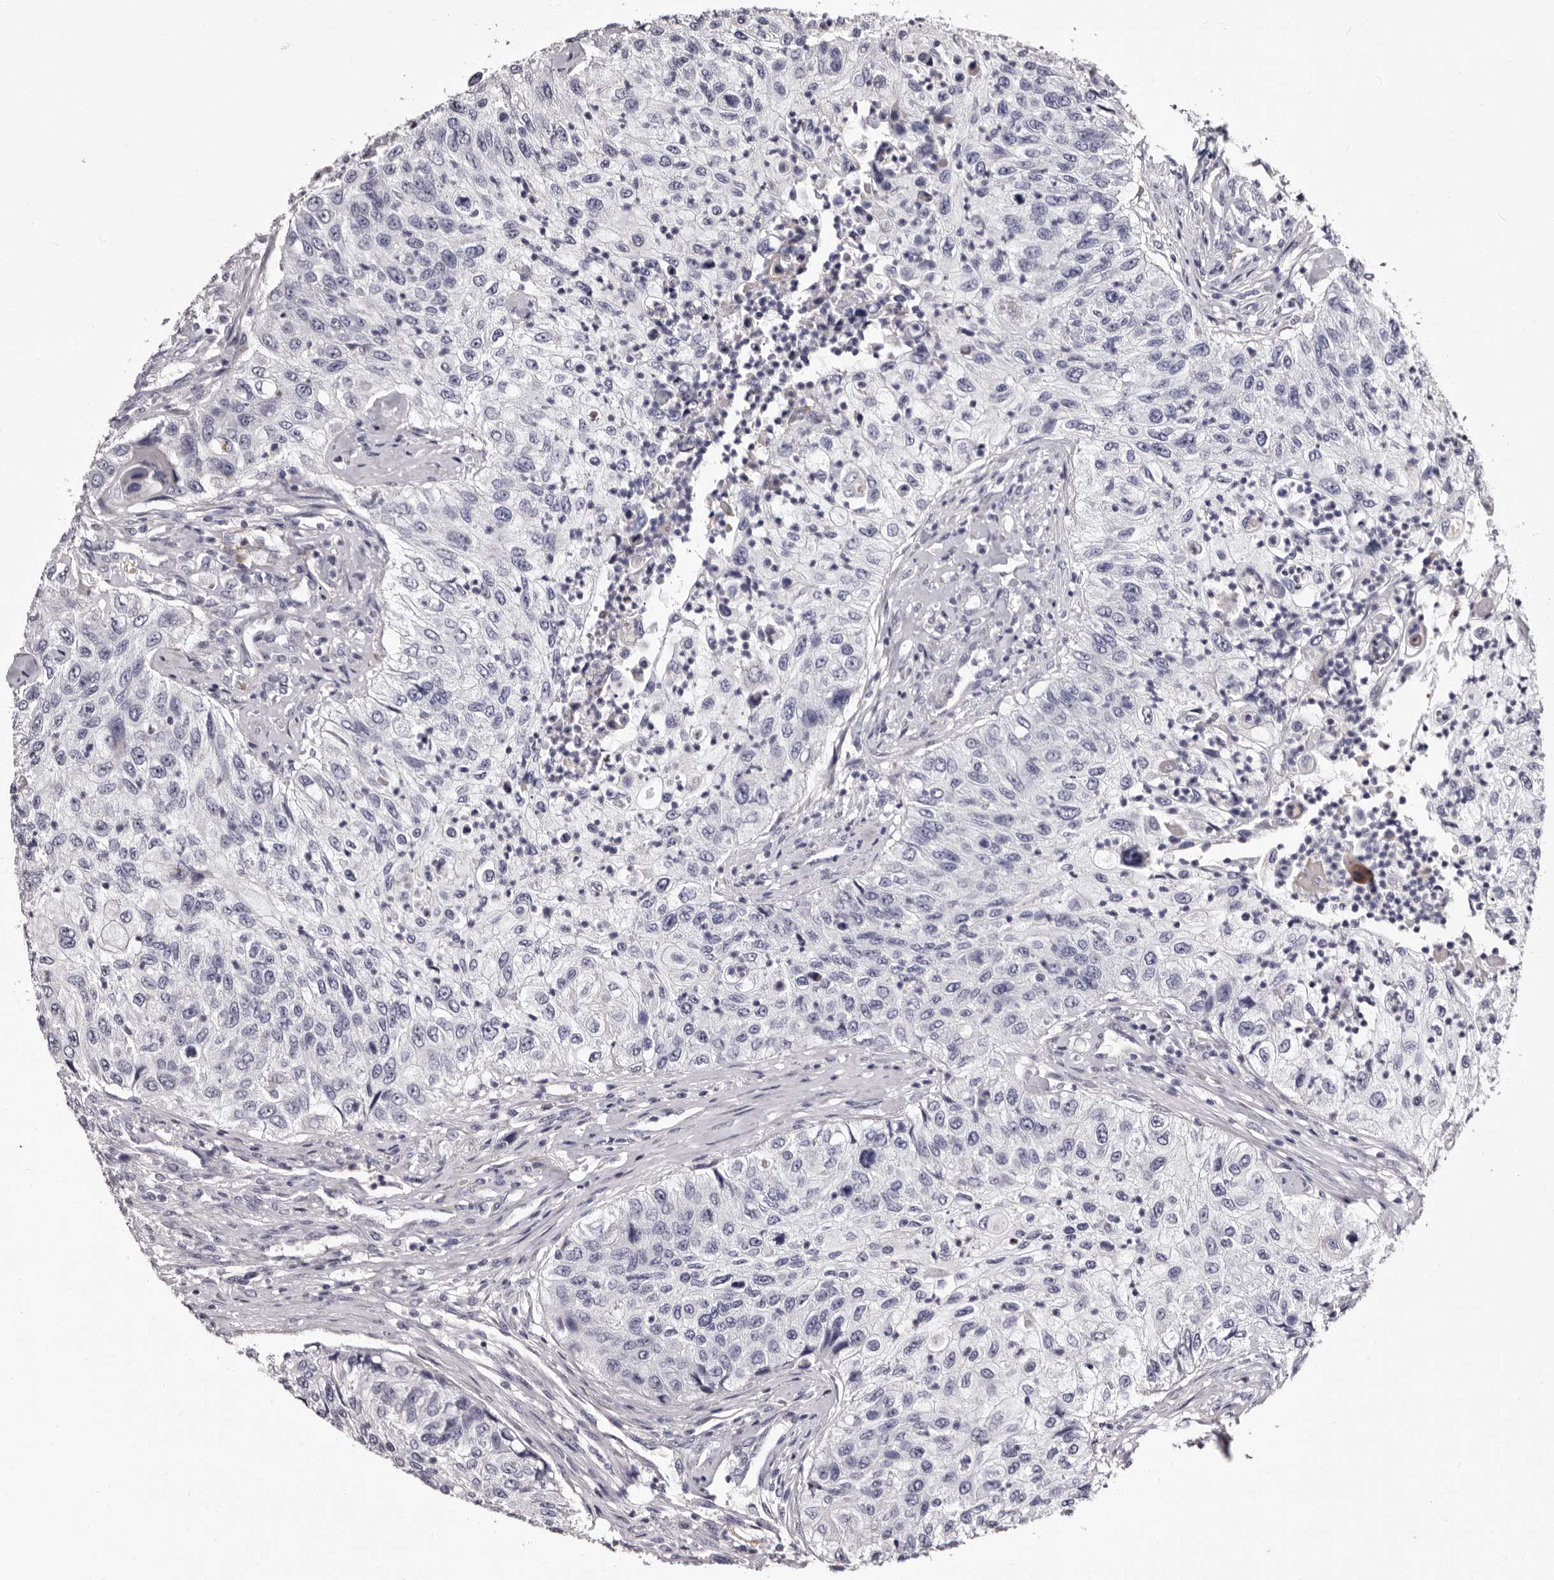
{"staining": {"intensity": "negative", "quantity": "none", "location": "none"}, "tissue": "urothelial cancer", "cell_type": "Tumor cells", "image_type": "cancer", "snomed": [{"axis": "morphology", "description": "Urothelial carcinoma, High grade"}, {"axis": "topography", "description": "Urinary bladder"}], "caption": "IHC of human urothelial cancer shows no positivity in tumor cells.", "gene": "AUNIP", "patient": {"sex": "female", "age": 60}}